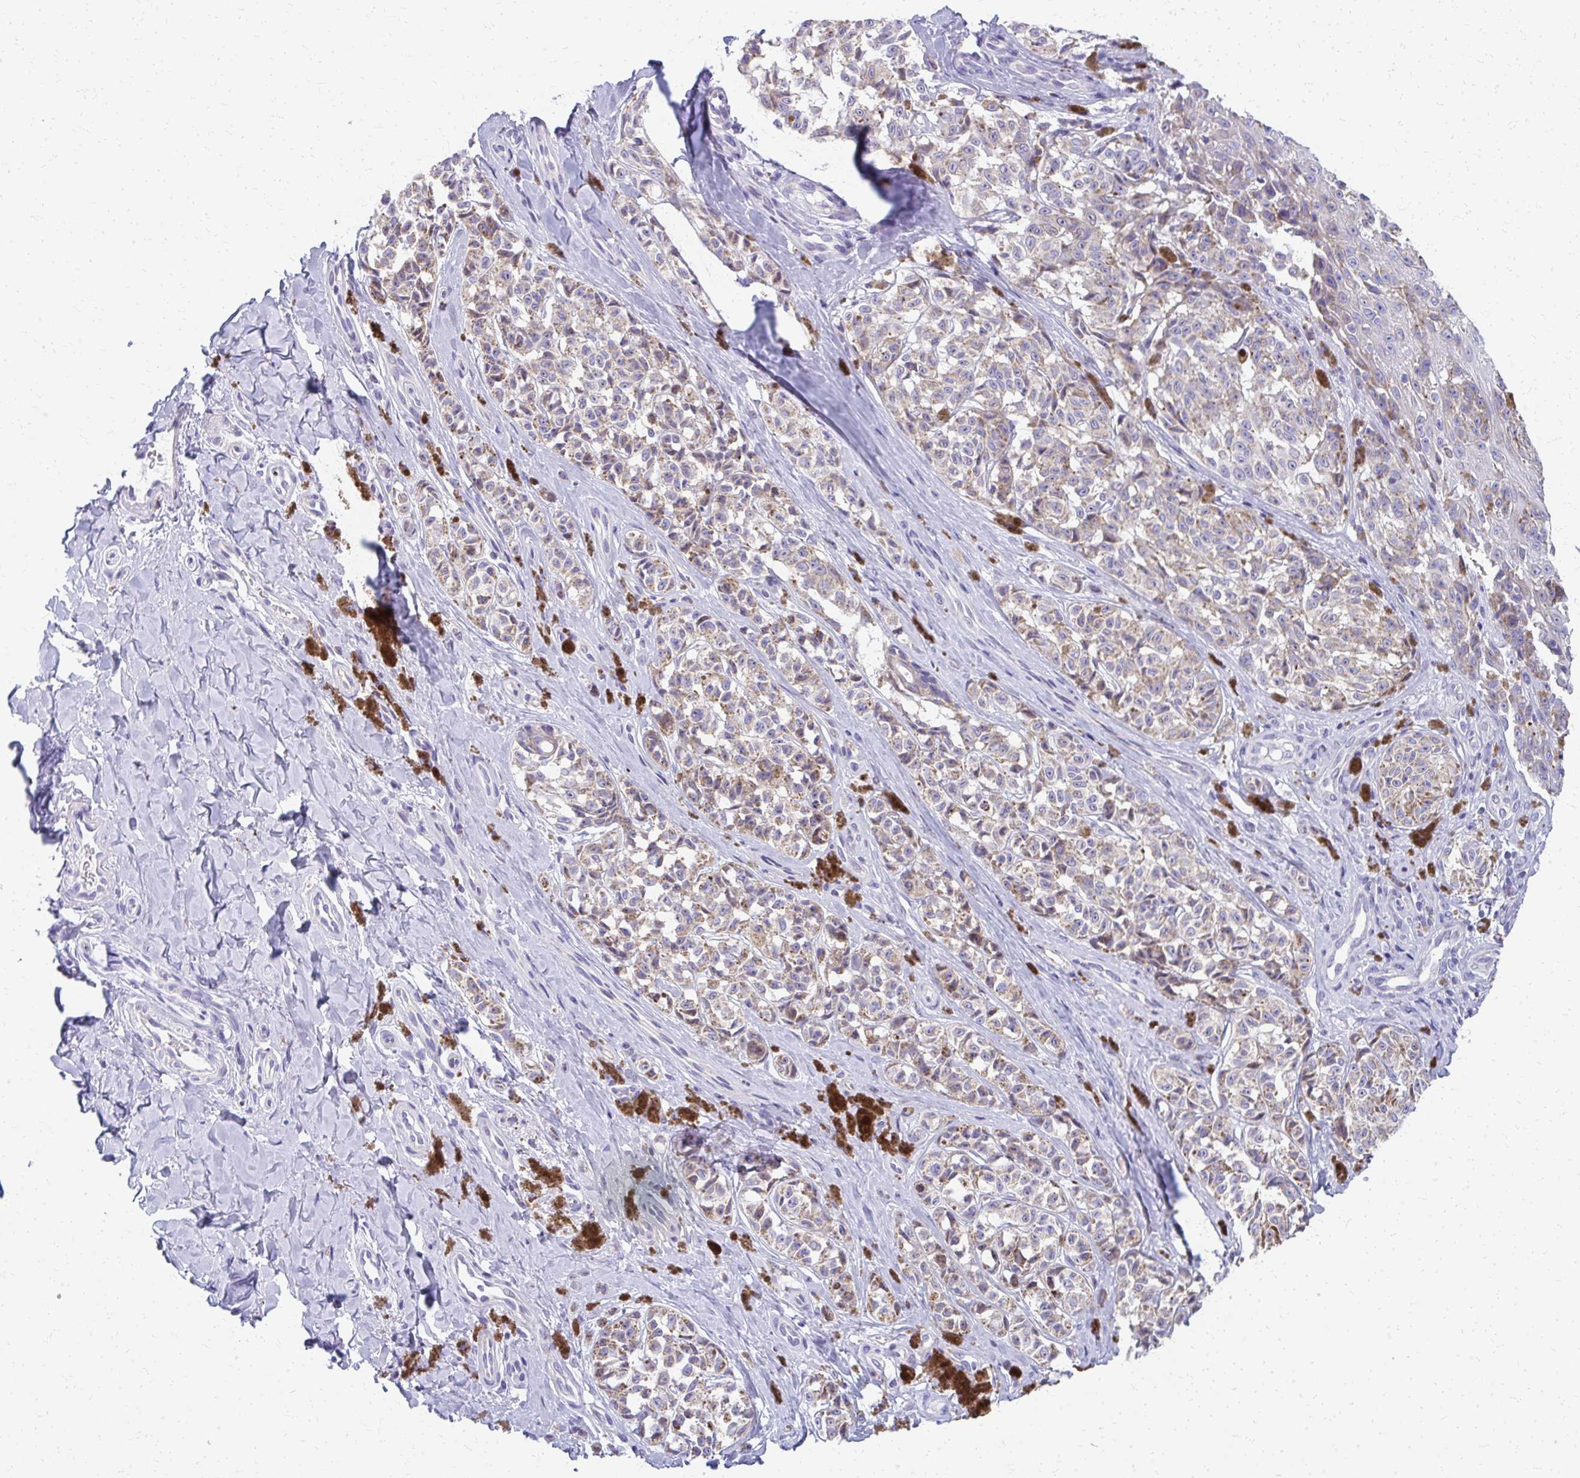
{"staining": {"intensity": "weak", "quantity": ">75%", "location": "cytoplasmic/membranous"}, "tissue": "melanoma", "cell_type": "Tumor cells", "image_type": "cancer", "snomed": [{"axis": "morphology", "description": "Malignant melanoma, NOS"}, {"axis": "topography", "description": "Skin"}], "caption": "Melanoma was stained to show a protein in brown. There is low levels of weak cytoplasmic/membranous staining in approximately >75% of tumor cells.", "gene": "IL37", "patient": {"sex": "female", "age": 65}}